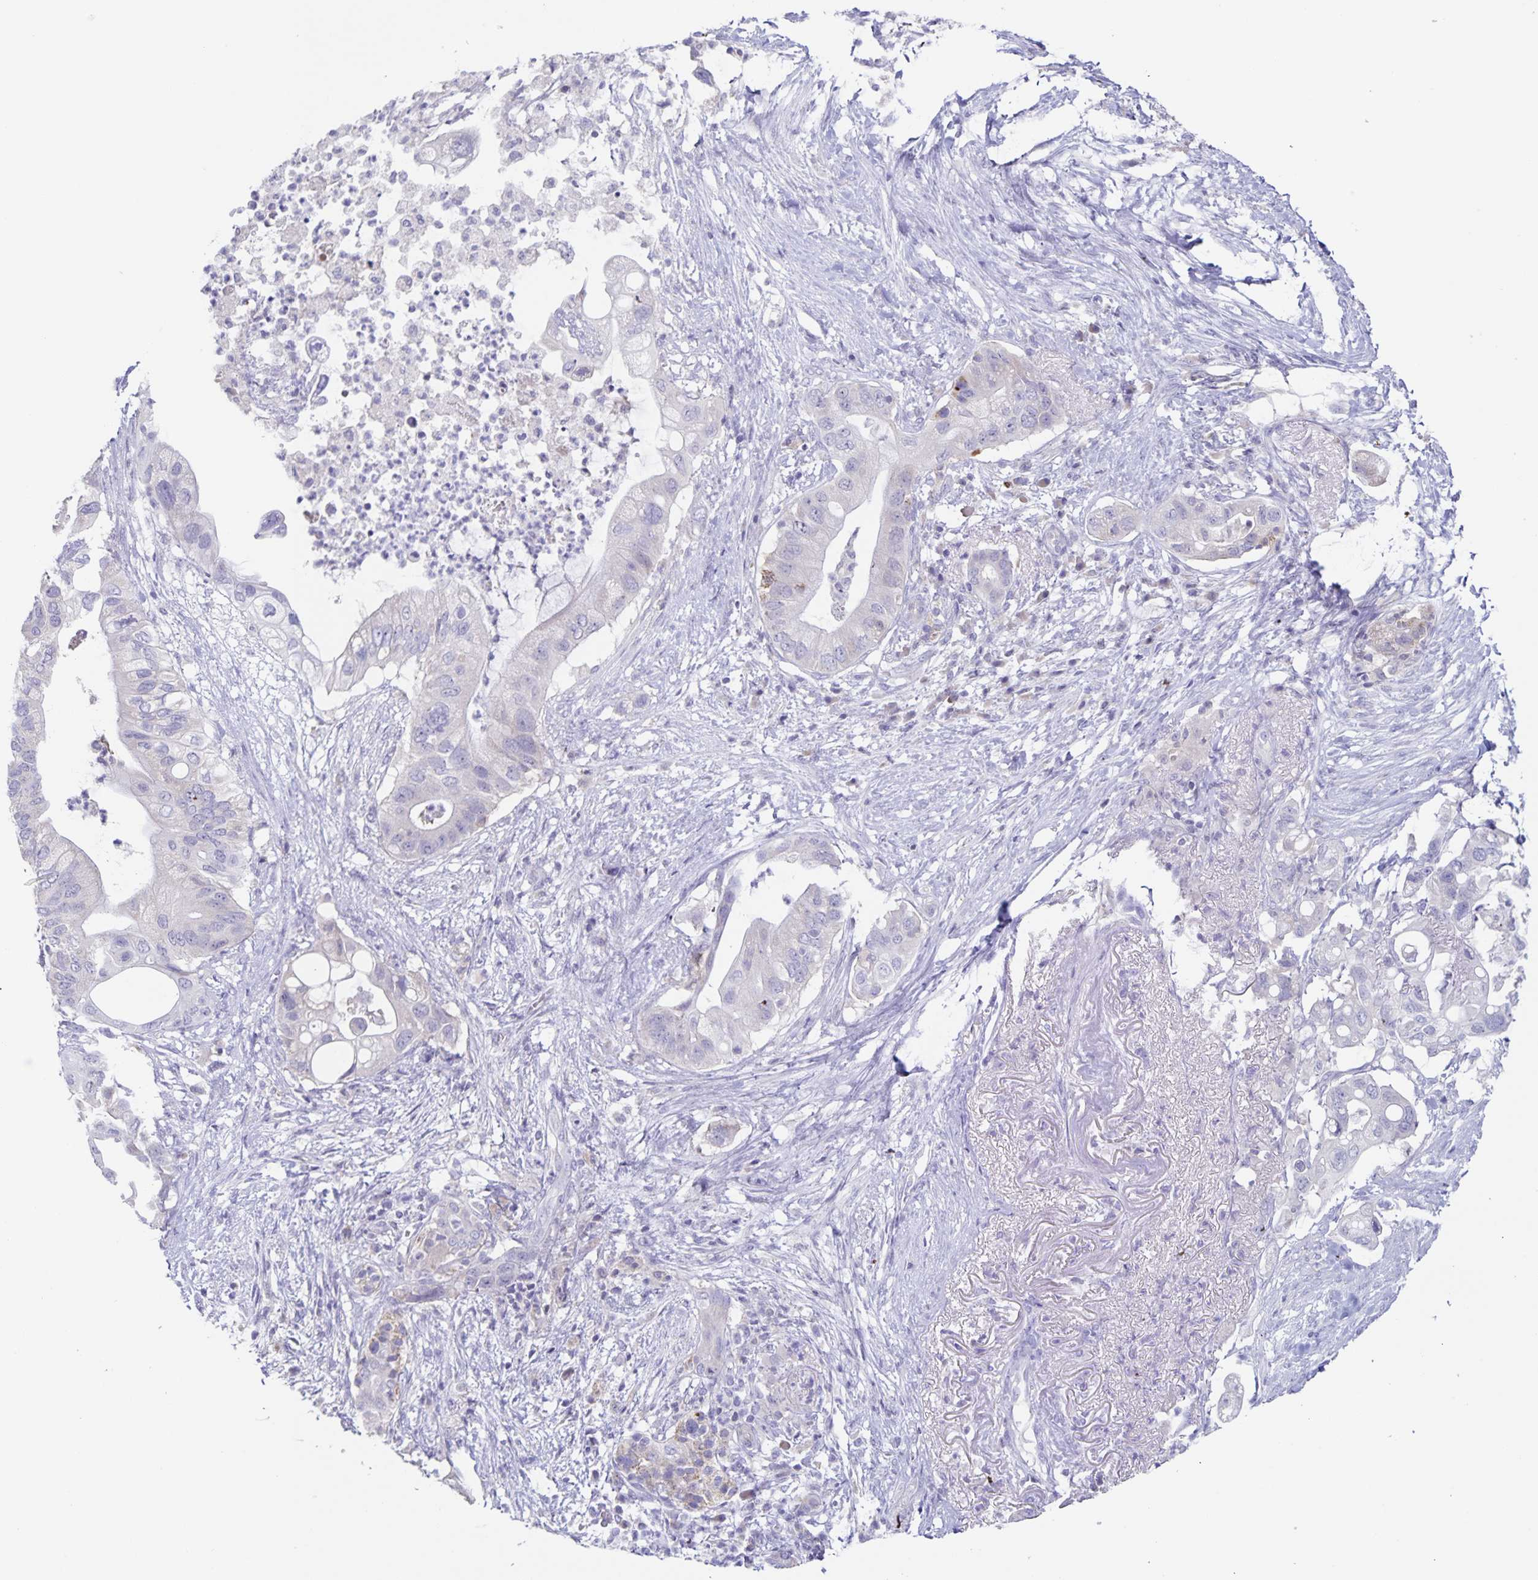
{"staining": {"intensity": "negative", "quantity": "none", "location": "none"}, "tissue": "pancreatic cancer", "cell_type": "Tumor cells", "image_type": "cancer", "snomed": [{"axis": "morphology", "description": "Adenocarcinoma, NOS"}, {"axis": "topography", "description": "Pancreas"}], "caption": "An immunohistochemistry (IHC) image of pancreatic adenocarcinoma is shown. There is no staining in tumor cells of pancreatic adenocarcinoma.", "gene": "RPL36A", "patient": {"sex": "female", "age": 72}}